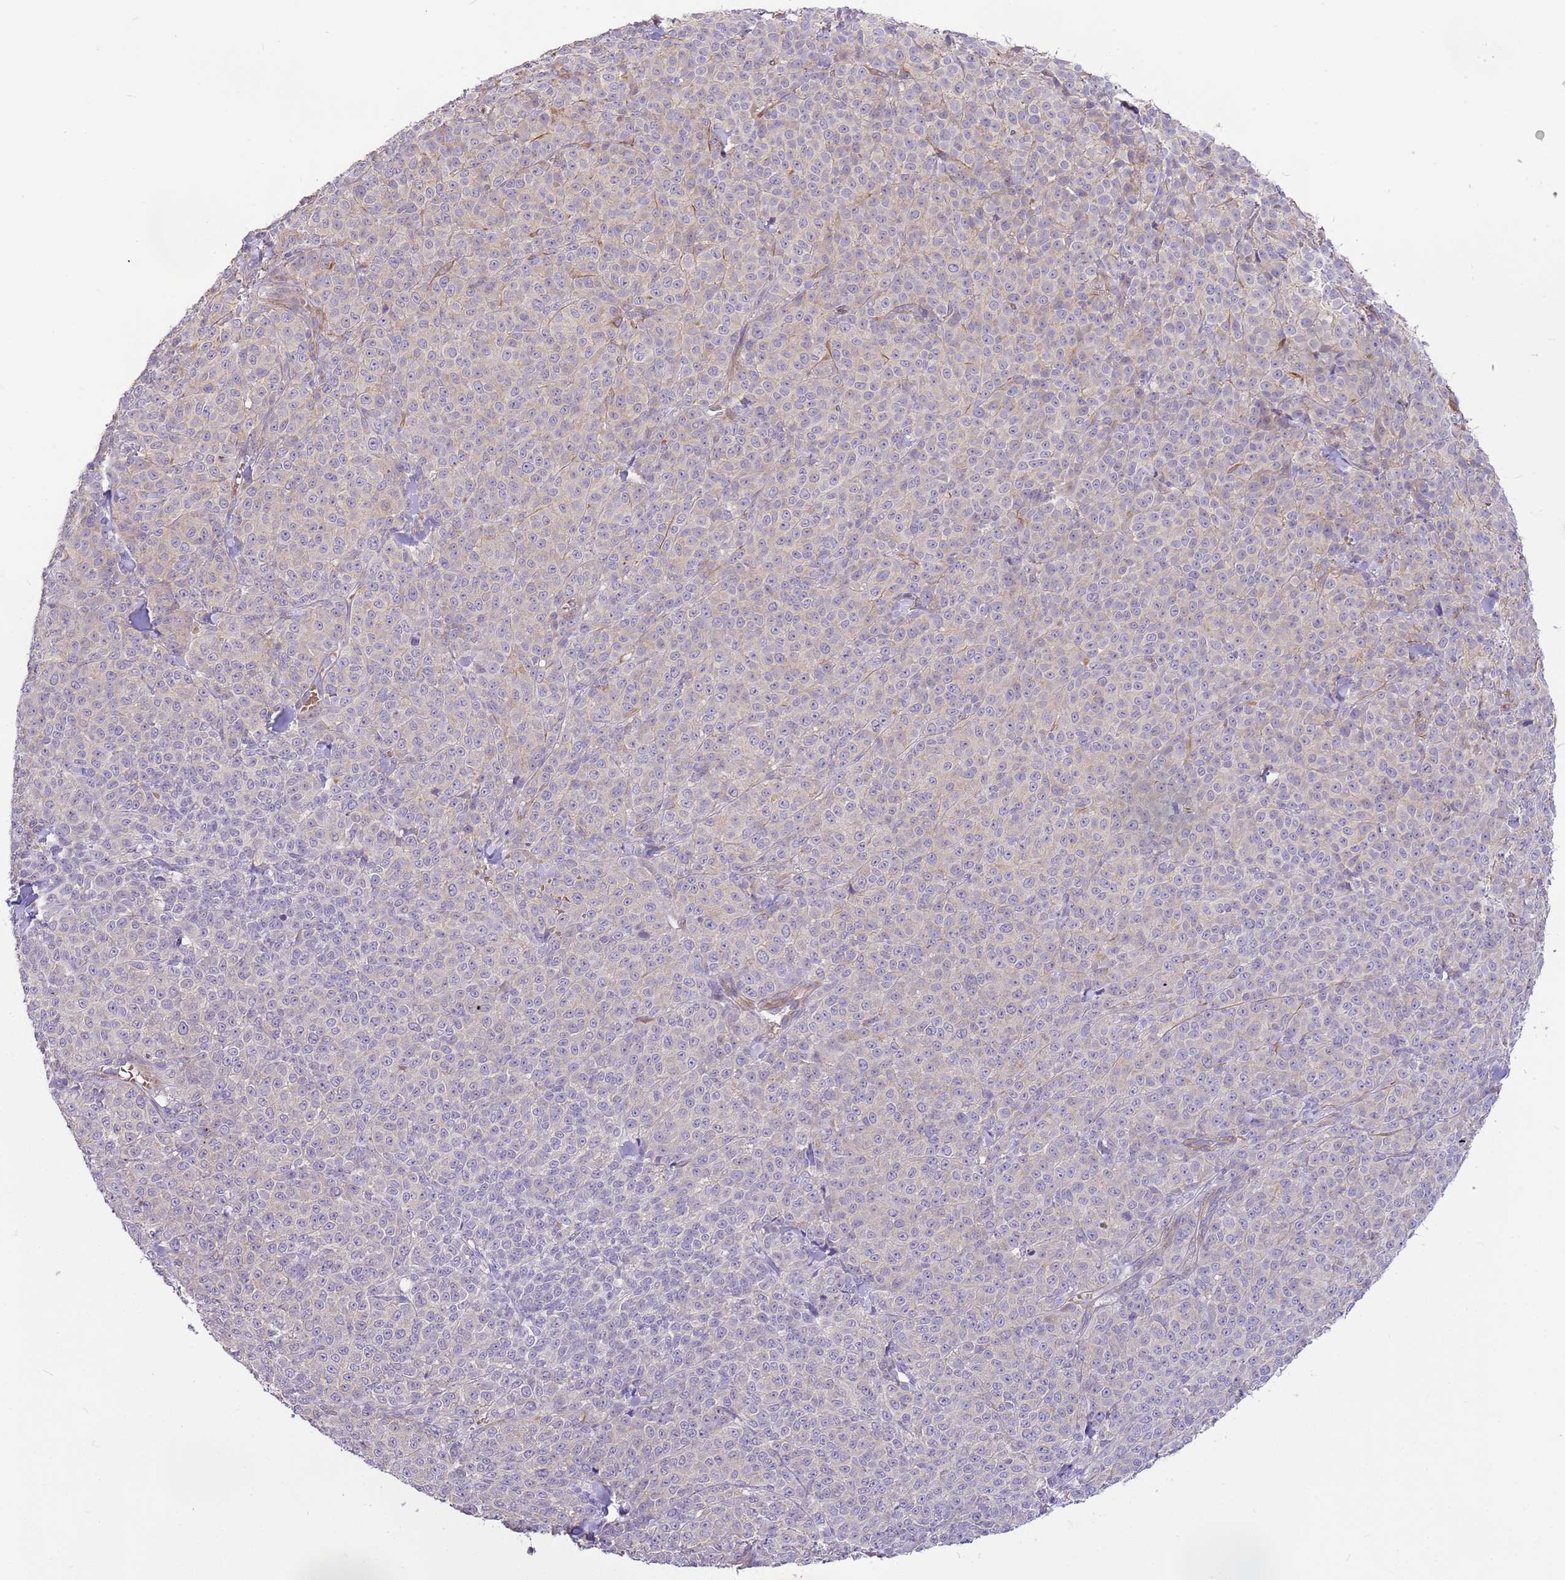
{"staining": {"intensity": "negative", "quantity": "none", "location": "none"}, "tissue": "melanoma", "cell_type": "Tumor cells", "image_type": "cancer", "snomed": [{"axis": "morphology", "description": "Normal tissue, NOS"}, {"axis": "morphology", "description": "Malignant melanoma, NOS"}, {"axis": "topography", "description": "Skin"}], "caption": "High power microscopy micrograph of an IHC image of malignant melanoma, revealing no significant staining in tumor cells.", "gene": "RFK", "patient": {"sex": "female", "age": 34}}